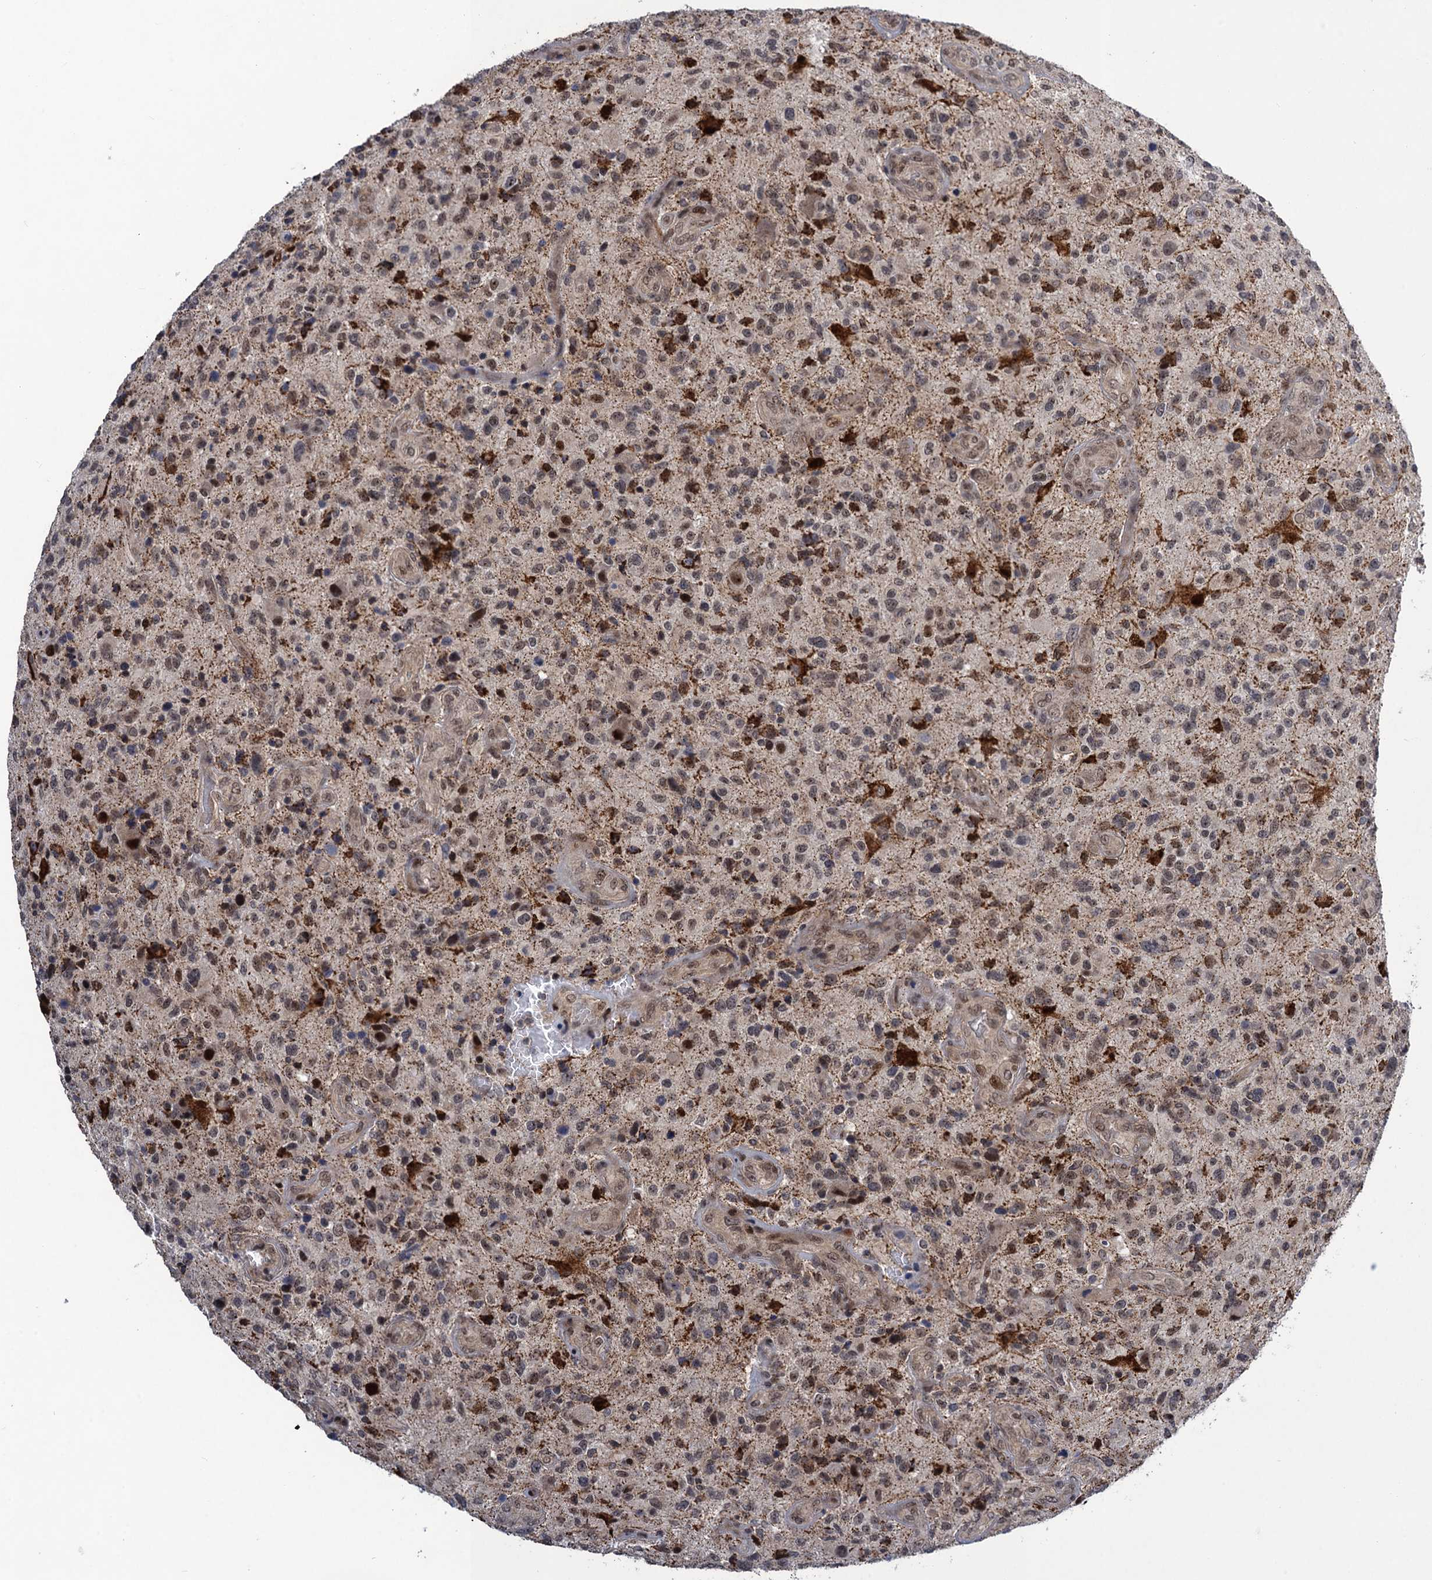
{"staining": {"intensity": "negative", "quantity": "none", "location": "none"}, "tissue": "glioma", "cell_type": "Tumor cells", "image_type": "cancer", "snomed": [{"axis": "morphology", "description": "Glioma, malignant, High grade"}, {"axis": "topography", "description": "Brain"}], "caption": "Immunohistochemistry (IHC) photomicrograph of glioma stained for a protein (brown), which demonstrates no expression in tumor cells.", "gene": "ZAR1L", "patient": {"sex": "male", "age": 47}}